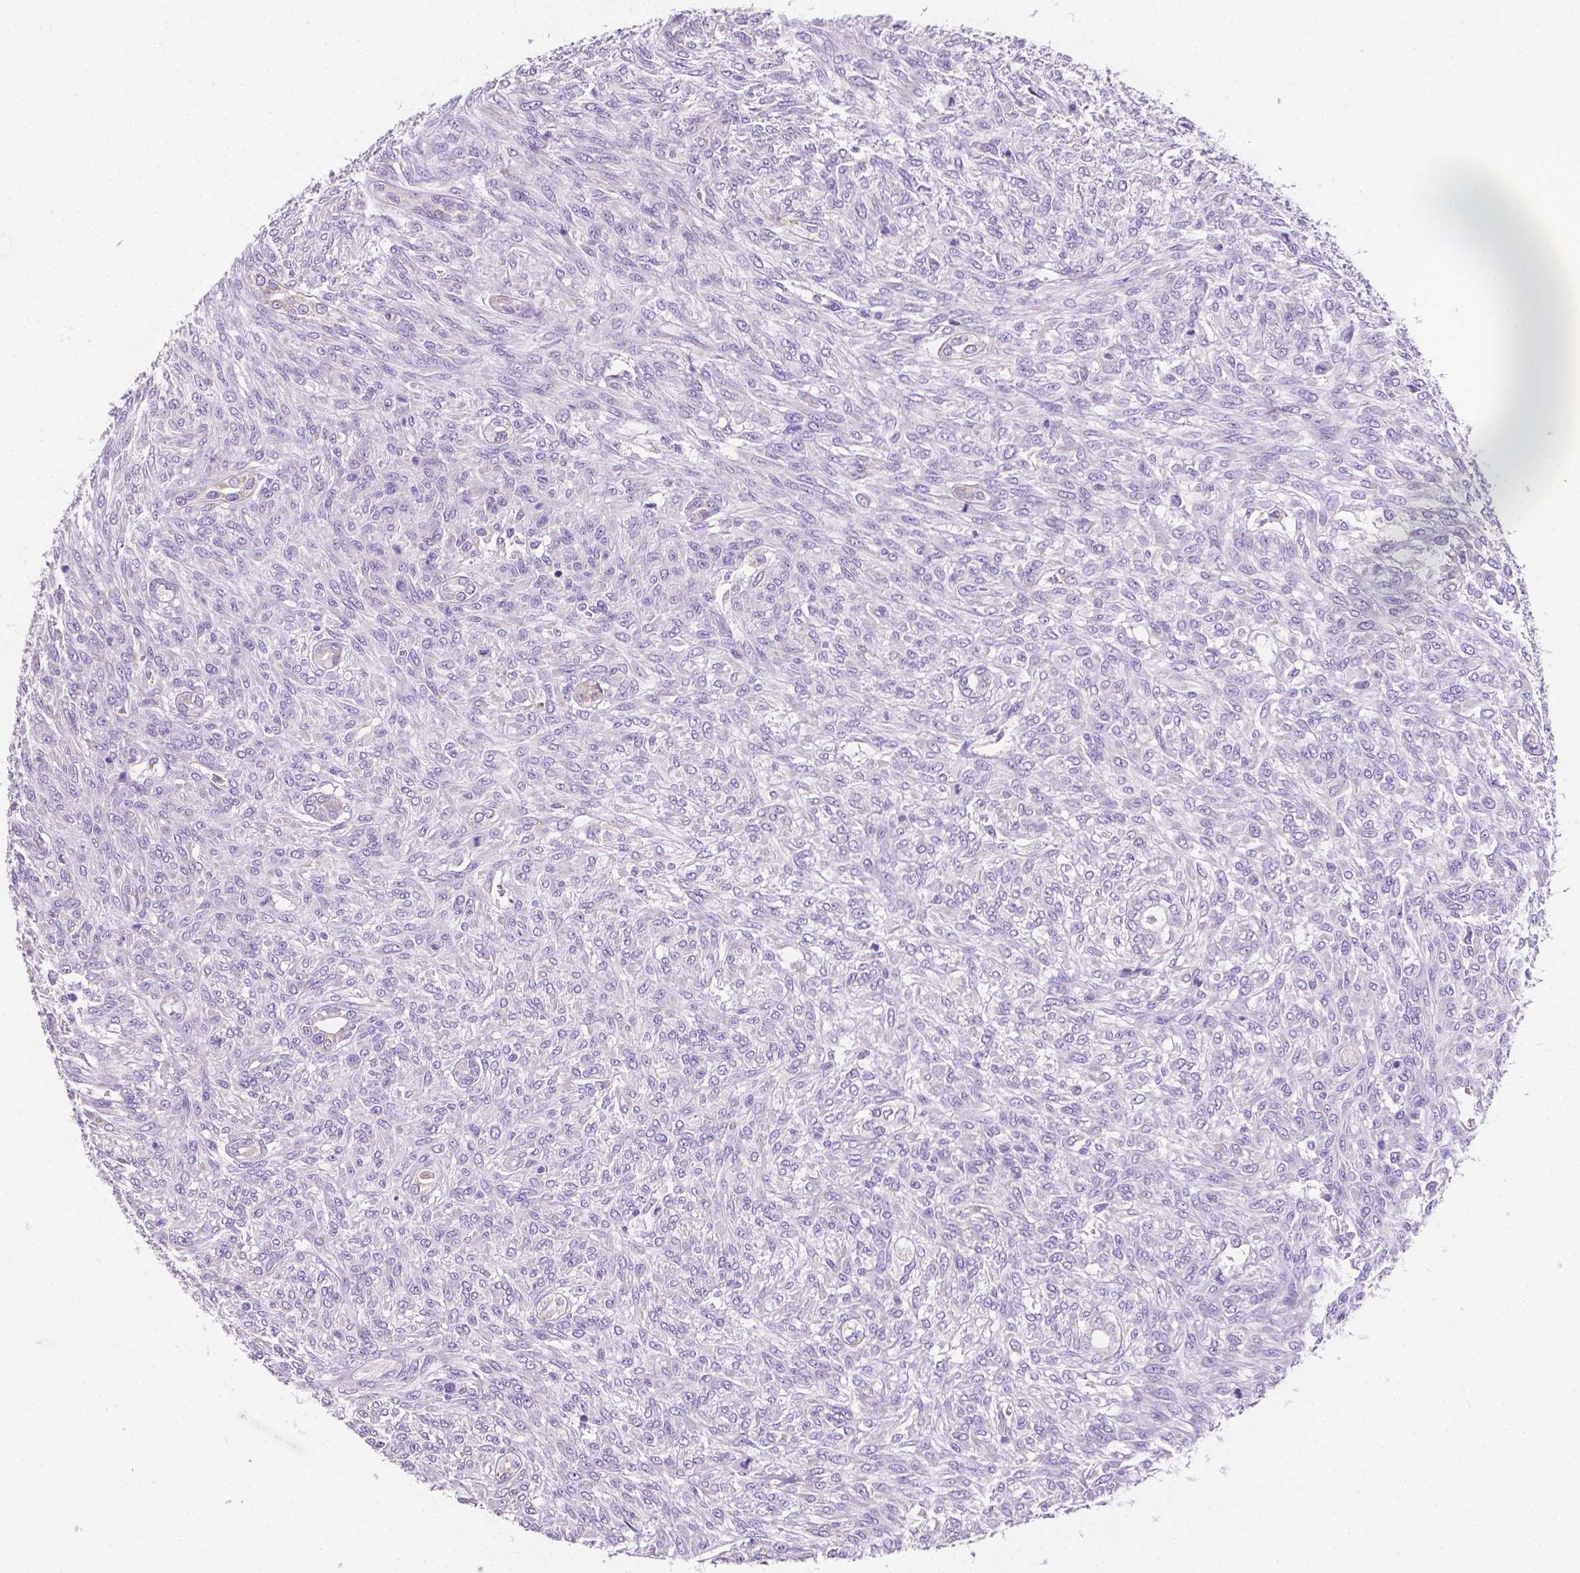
{"staining": {"intensity": "negative", "quantity": "none", "location": "none"}, "tissue": "renal cancer", "cell_type": "Tumor cells", "image_type": "cancer", "snomed": [{"axis": "morphology", "description": "Adenocarcinoma, NOS"}, {"axis": "topography", "description": "Kidney"}], "caption": "This is an IHC micrograph of renal cancer. There is no expression in tumor cells.", "gene": "TMEM130", "patient": {"sex": "male", "age": 58}}